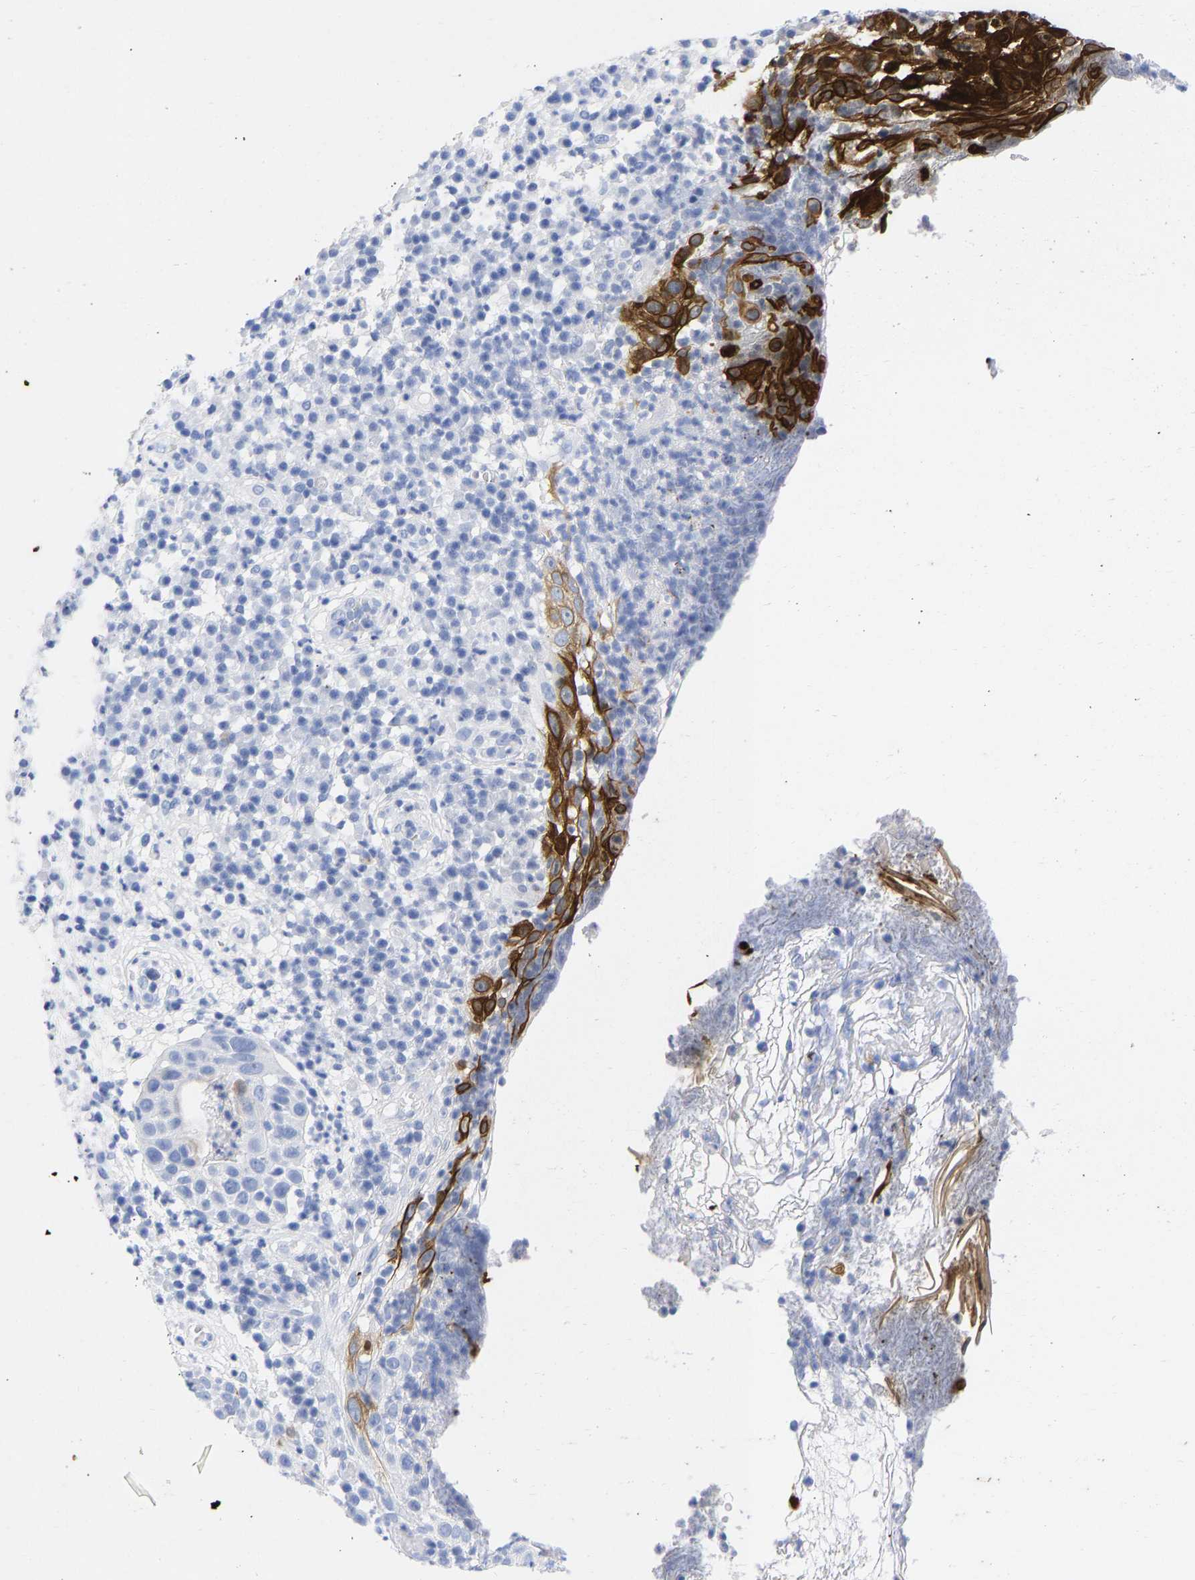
{"staining": {"intensity": "negative", "quantity": "none", "location": "none"}, "tissue": "skin cancer", "cell_type": "Tumor cells", "image_type": "cancer", "snomed": [{"axis": "morphology", "description": "Squamous cell carcinoma in situ, NOS"}, {"axis": "morphology", "description": "Squamous cell carcinoma, NOS"}, {"axis": "topography", "description": "Skin"}], "caption": "This is an immunohistochemistry (IHC) micrograph of squamous cell carcinoma (skin). There is no positivity in tumor cells.", "gene": "KRT1", "patient": {"sex": "male", "age": 93}}